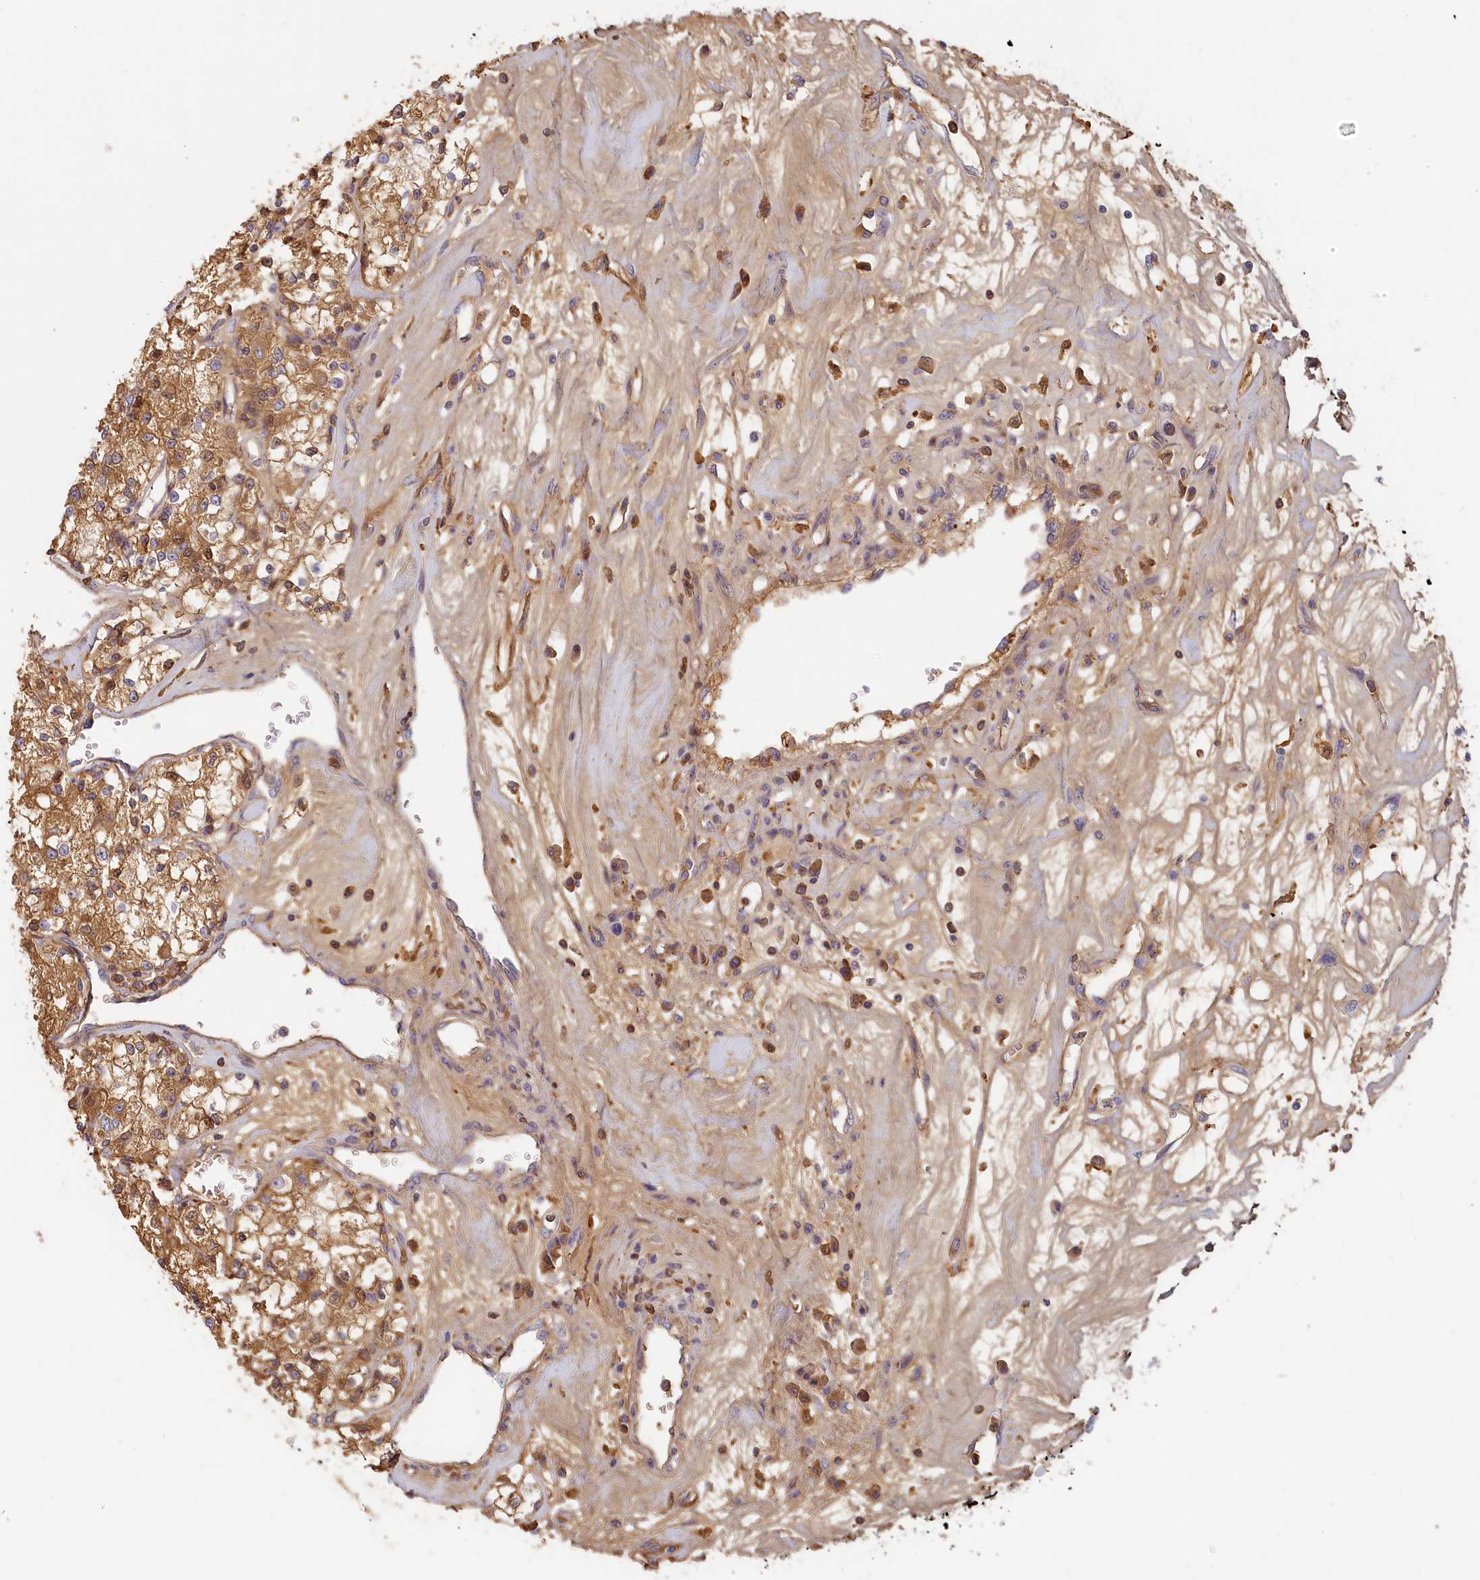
{"staining": {"intensity": "moderate", "quantity": ">75%", "location": "cytoplasmic/membranous"}, "tissue": "renal cancer", "cell_type": "Tumor cells", "image_type": "cancer", "snomed": [{"axis": "morphology", "description": "Adenocarcinoma, NOS"}, {"axis": "topography", "description": "Kidney"}], "caption": "Immunohistochemical staining of adenocarcinoma (renal) exhibits moderate cytoplasmic/membranous protein staining in about >75% of tumor cells.", "gene": "STX16", "patient": {"sex": "female", "age": 59}}